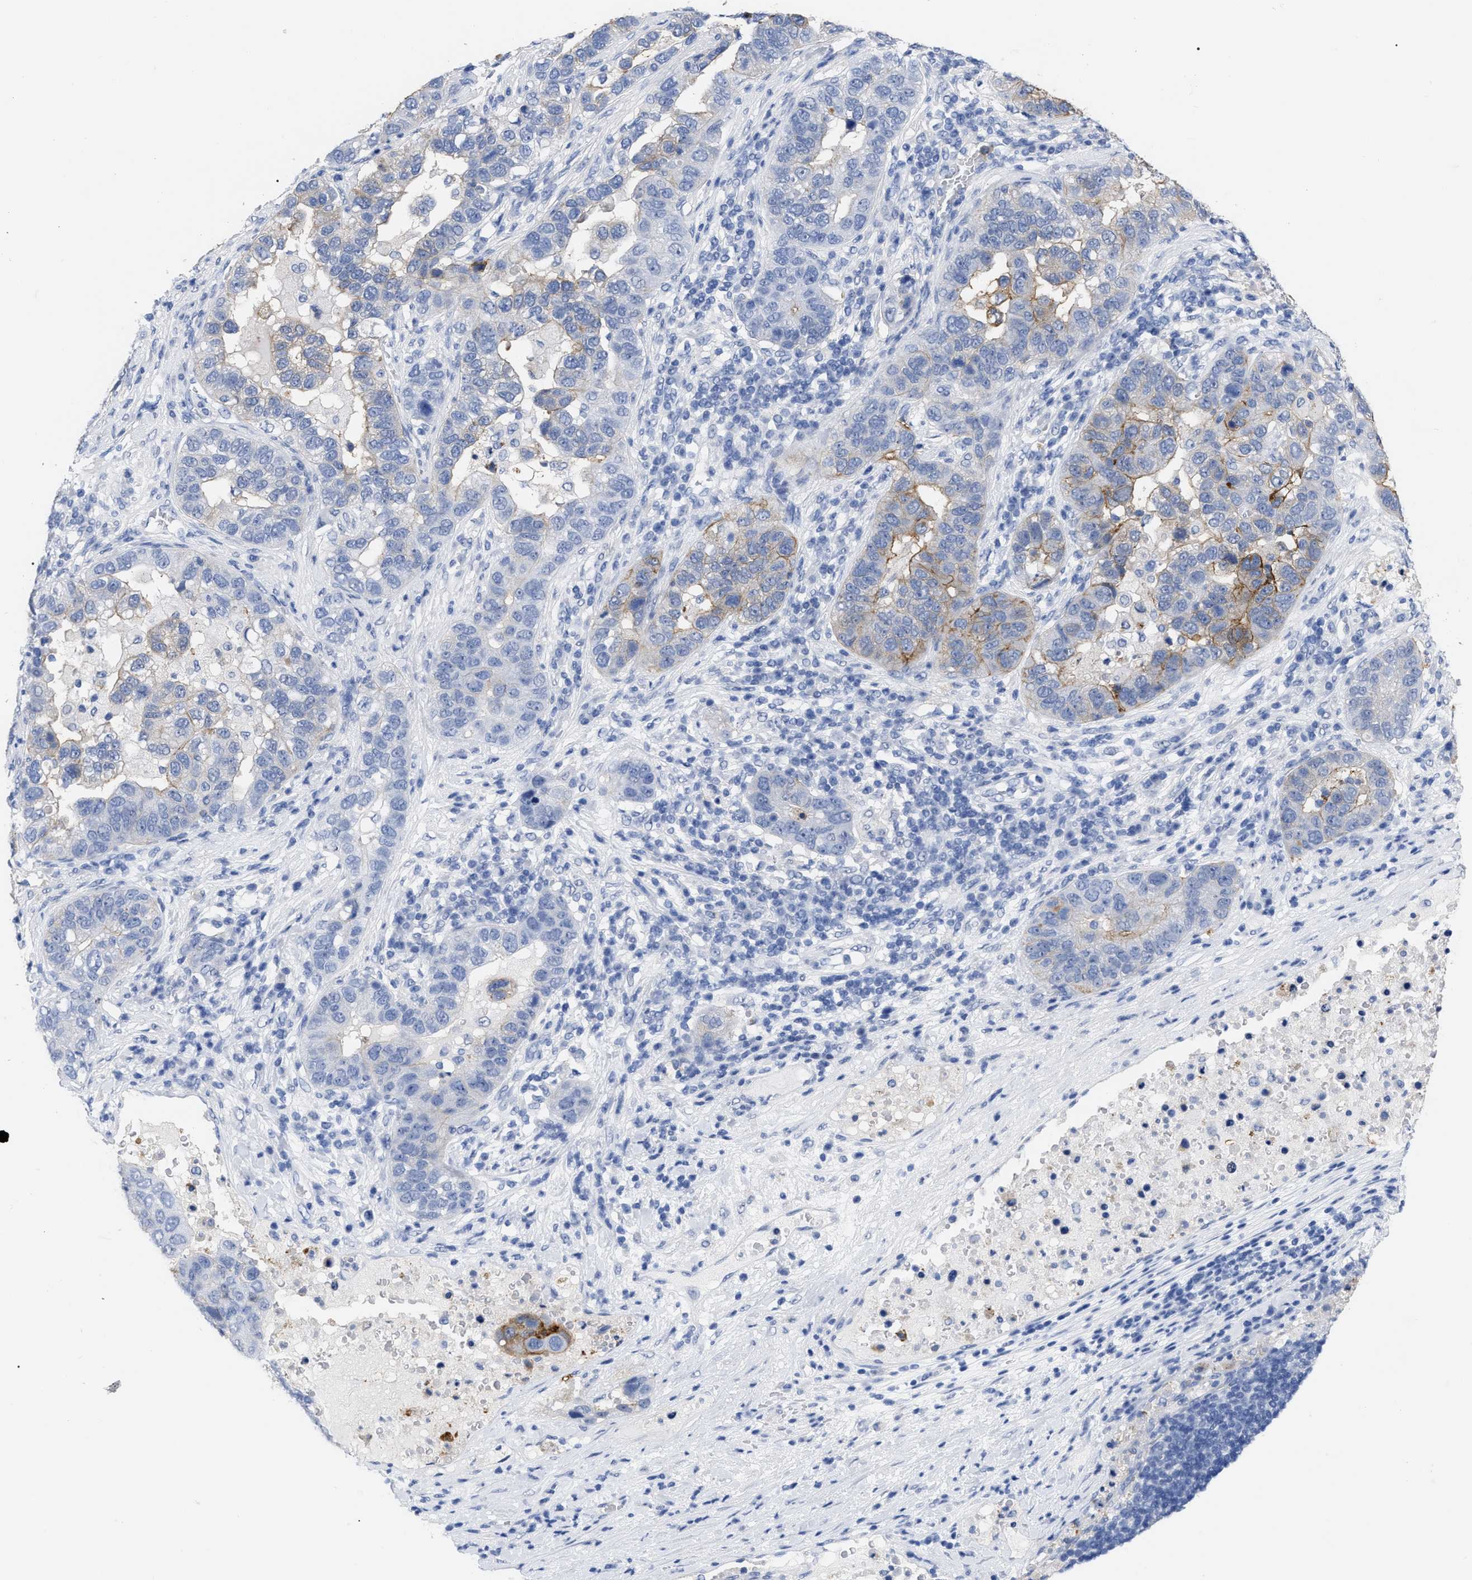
{"staining": {"intensity": "moderate", "quantity": "<25%", "location": "cytoplasmic/membranous"}, "tissue": "pancreatic cancer", "cell_type": "Tumor cells", "image_type": "cancer", "snomed": [{"axis": "morphology", "description": "Adenocarcinoma, NOS"}, {"axis": "topography", "description": "Pancreas"}], "caption": "A high-resolution image shows IHC staining of pancreatic cancer, which reveals moderate cytoplasmic/membranous expression in about <25% of tumor cells.", "gene": "ANXA13", "patient": {"sex": "female", "age": 61}}